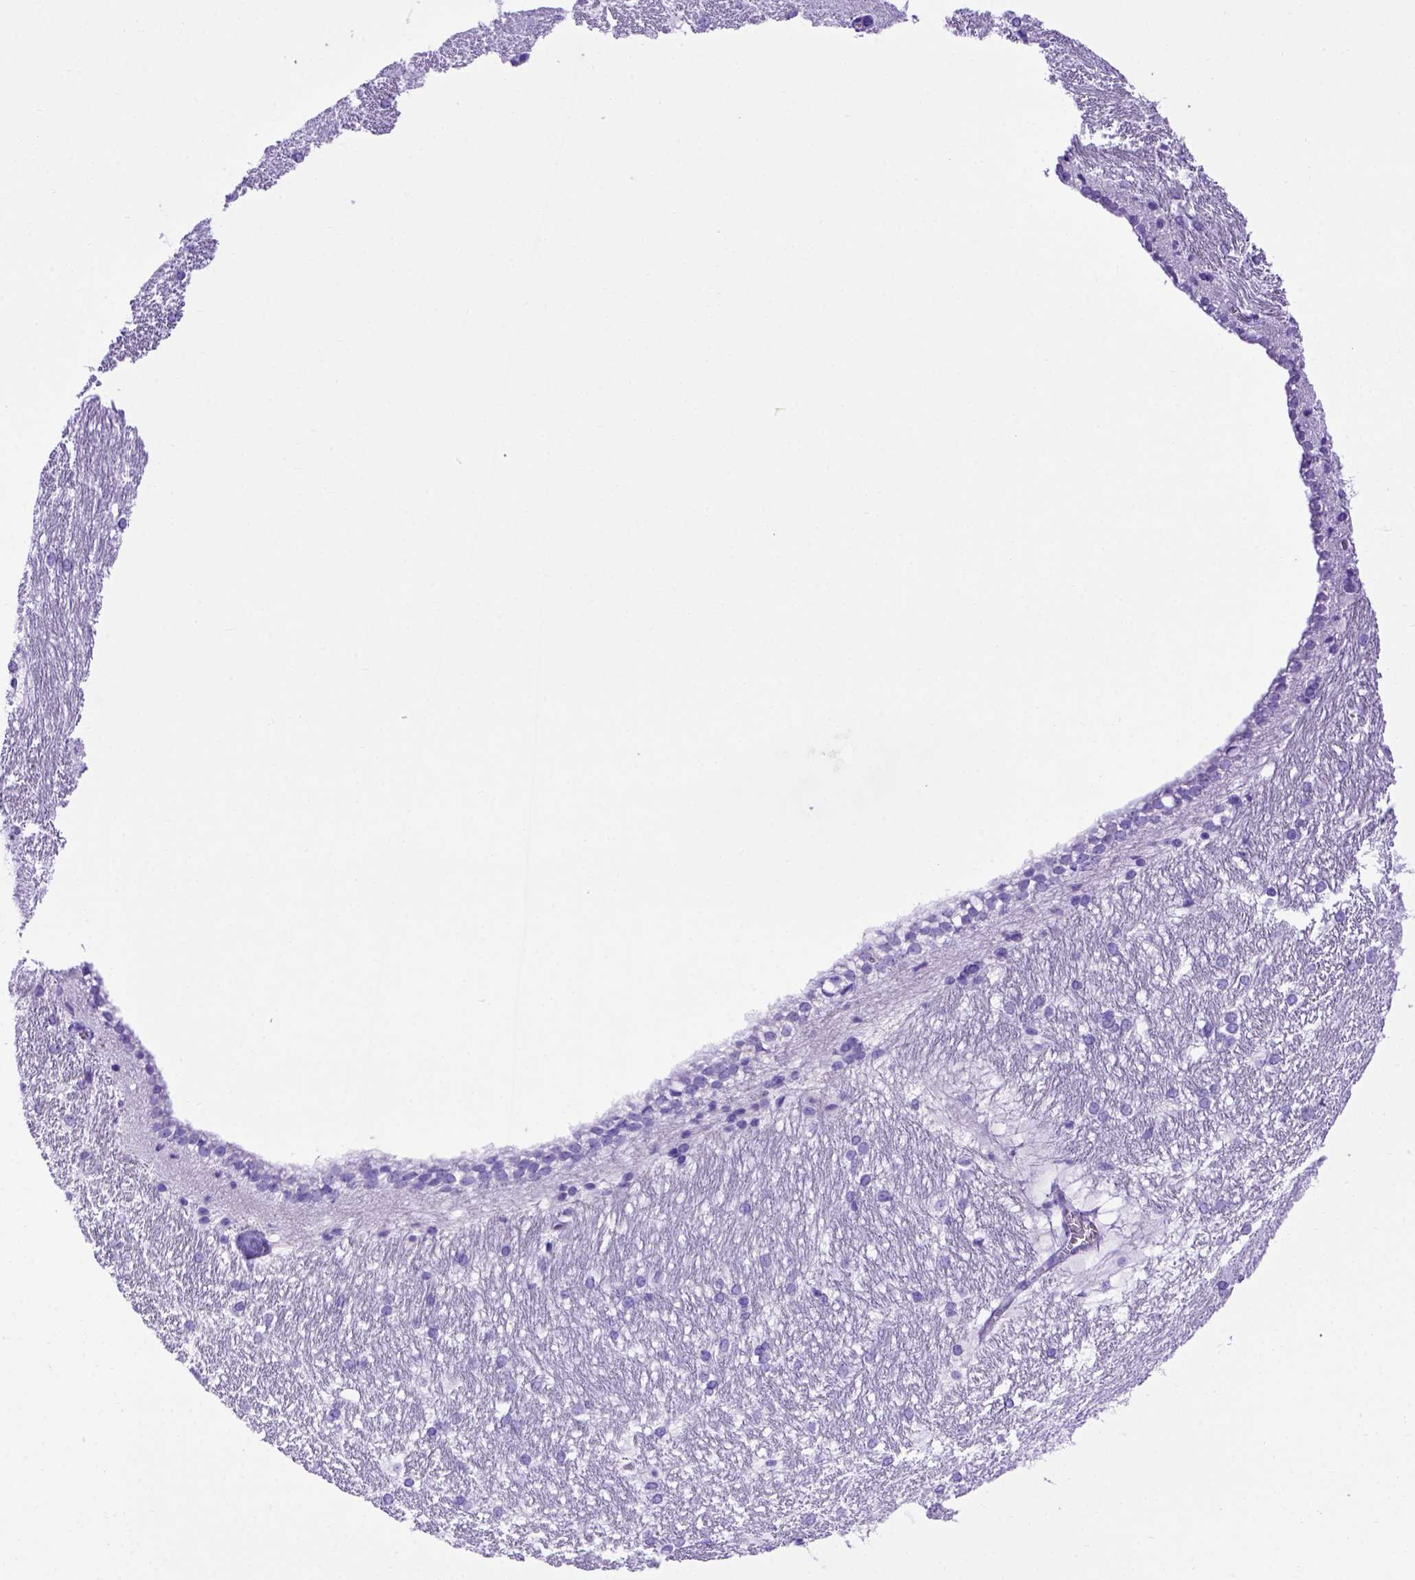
{"staining": {"intensity": "negative", "quantity": "none", "location": "none"}, "tissue": "hippocampus", "cell_type": "Glial cells", "image_type": "normal", "snomed": [{"axis": "morphology", "description": "Normal tissue, NOS"}, {"axis": "topography", "description": "Cerebral cortex"}, {"axis": "topography", "description": "Hippocampus"}], "caption": "Immunohistochemistry micrograph of benign hippocampus stained for a protein (brown), which displays no staining in glial cells.", "gene": "MEOX2", "patient": {"sex": "female", "age": 19}}